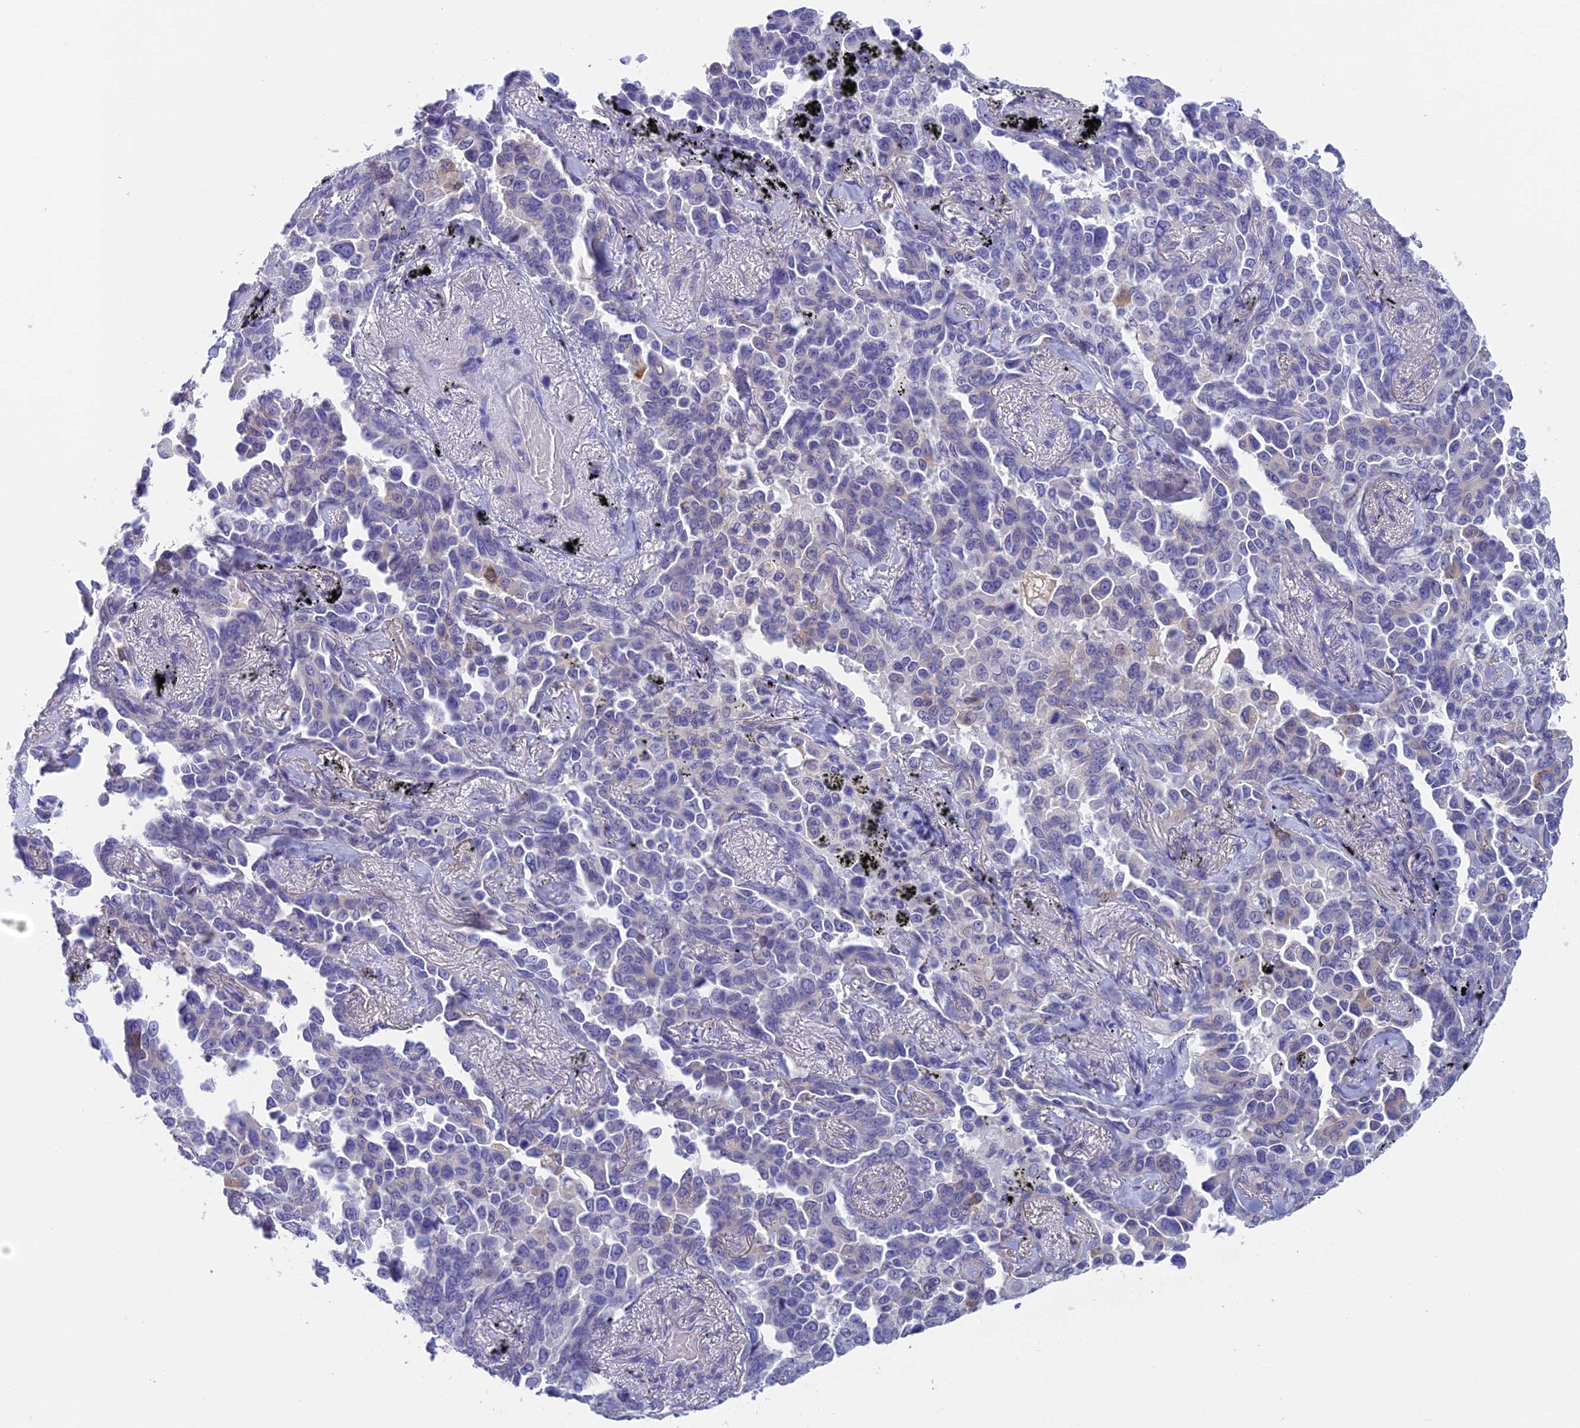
{"staining": {"intensity": "negative", "quantity": "none", "location": "none"}, "tissue": "lung cancer", "cell_type": "Tumor cells", "image_type": "cancer", "snomed": [{"axis": "morphology", "description": "Adenocarcinoma, NOS"}, {"axis": "topography", "description": "Lung"}], "caption": "DAB immunohistochemical staining of human lung cancer exhibits no significant expression in tumor cells.", "gene": "TACSTD2", "patient": {"sex": "female", "age": 67}}